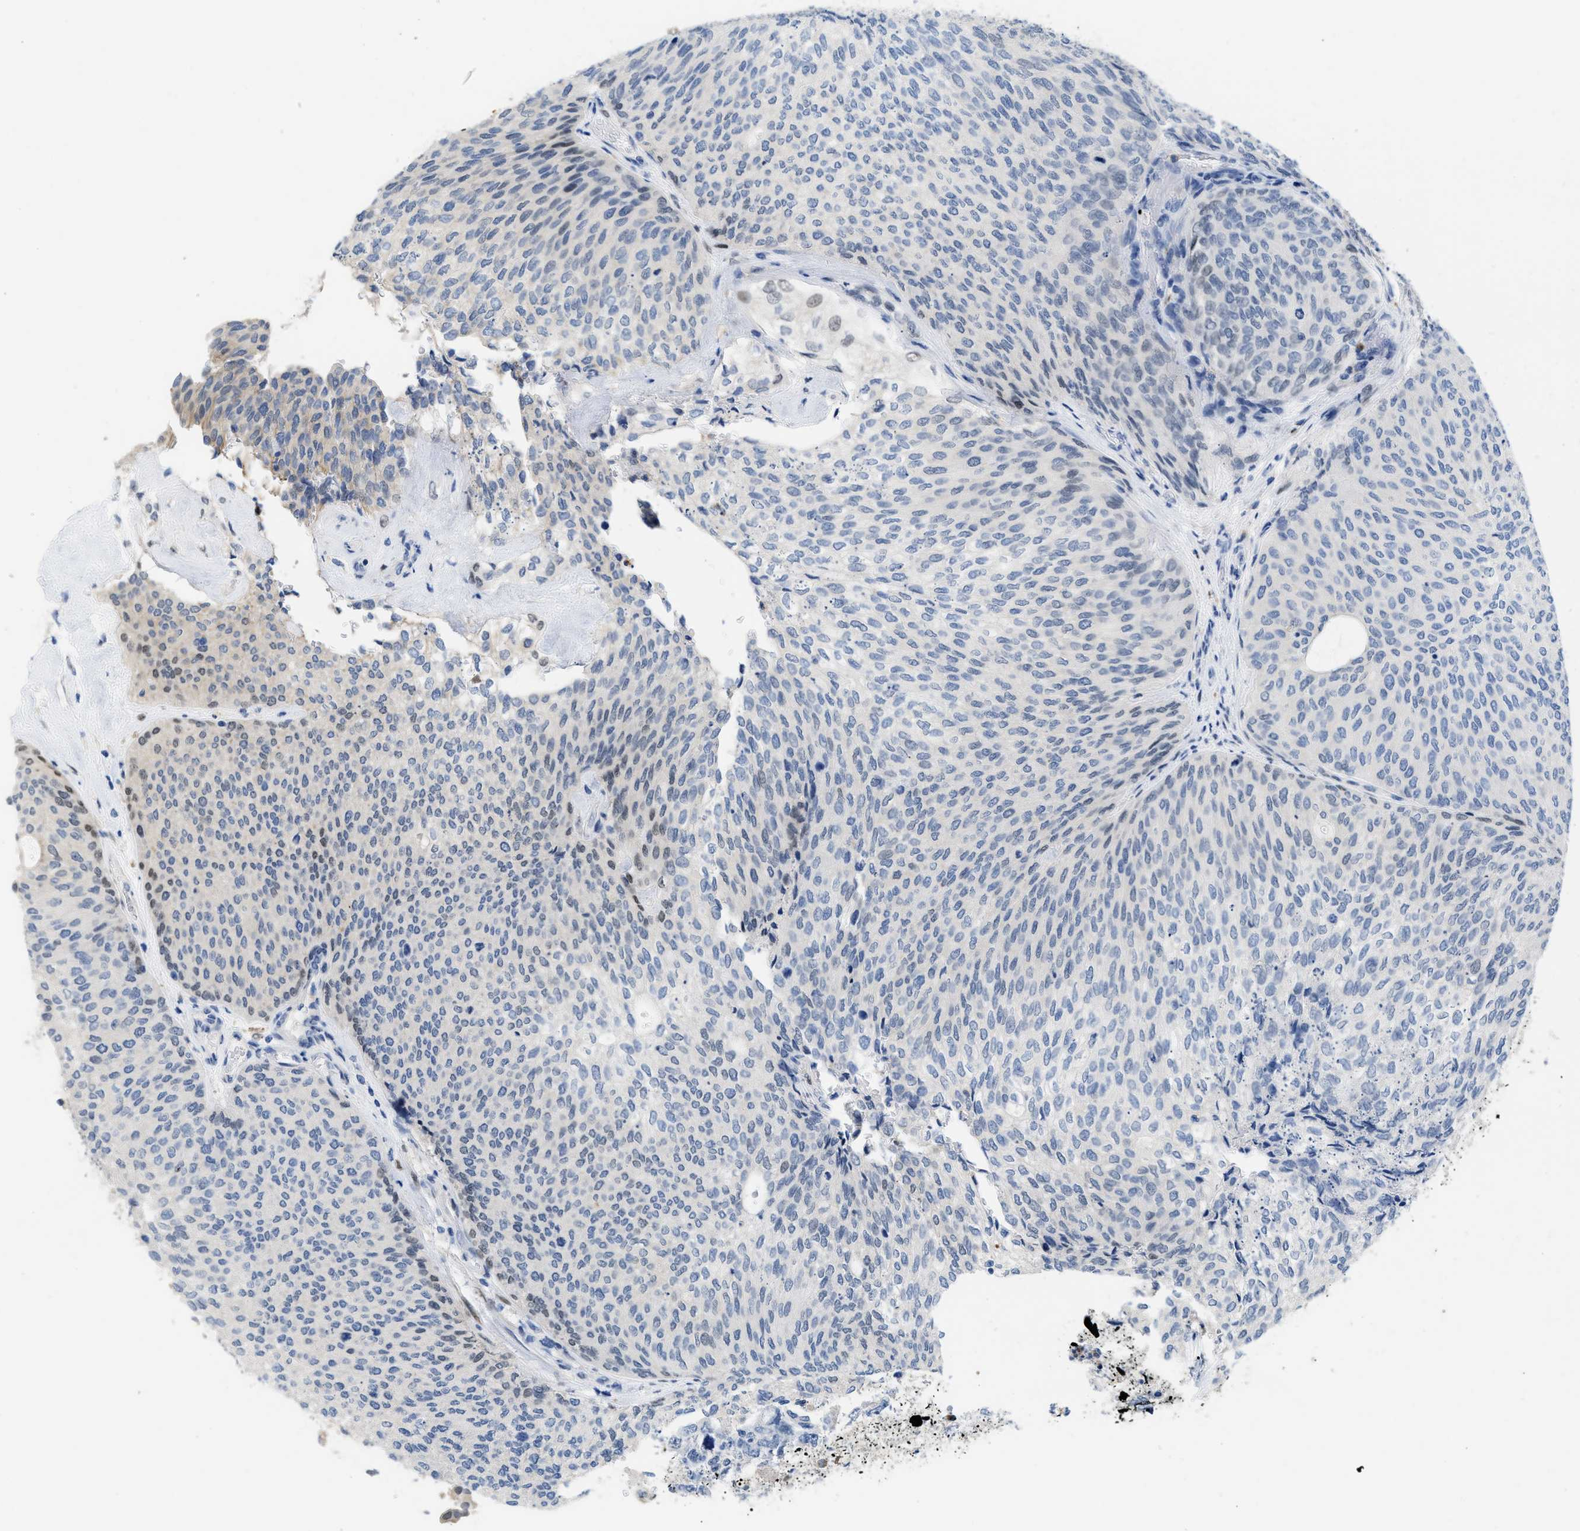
{"staining": {"intensity": "weak", "quantity": "<25%", "location": "cytoplasmic/membranous,nuclear"}, "tissue": "urothelial cancer", "cell_type": "Tumor cells", "image_type": "cancer", "snomed": [{"axis": "morphology", "description": "Urothelial carcinoma, Low grade"}, {"axis": "topography", "description": "Urinary bladder"}], "caption": "Tumor cells are negative for protein expression in human urothelial cancer. The staining is performed using DAB (3,3'-diaminobenzidine) brown chromogen with nuclei counter-stained in using hematoxylin.", "gene": "NFIX", "patient": {"sex": "female", "age": 79}}